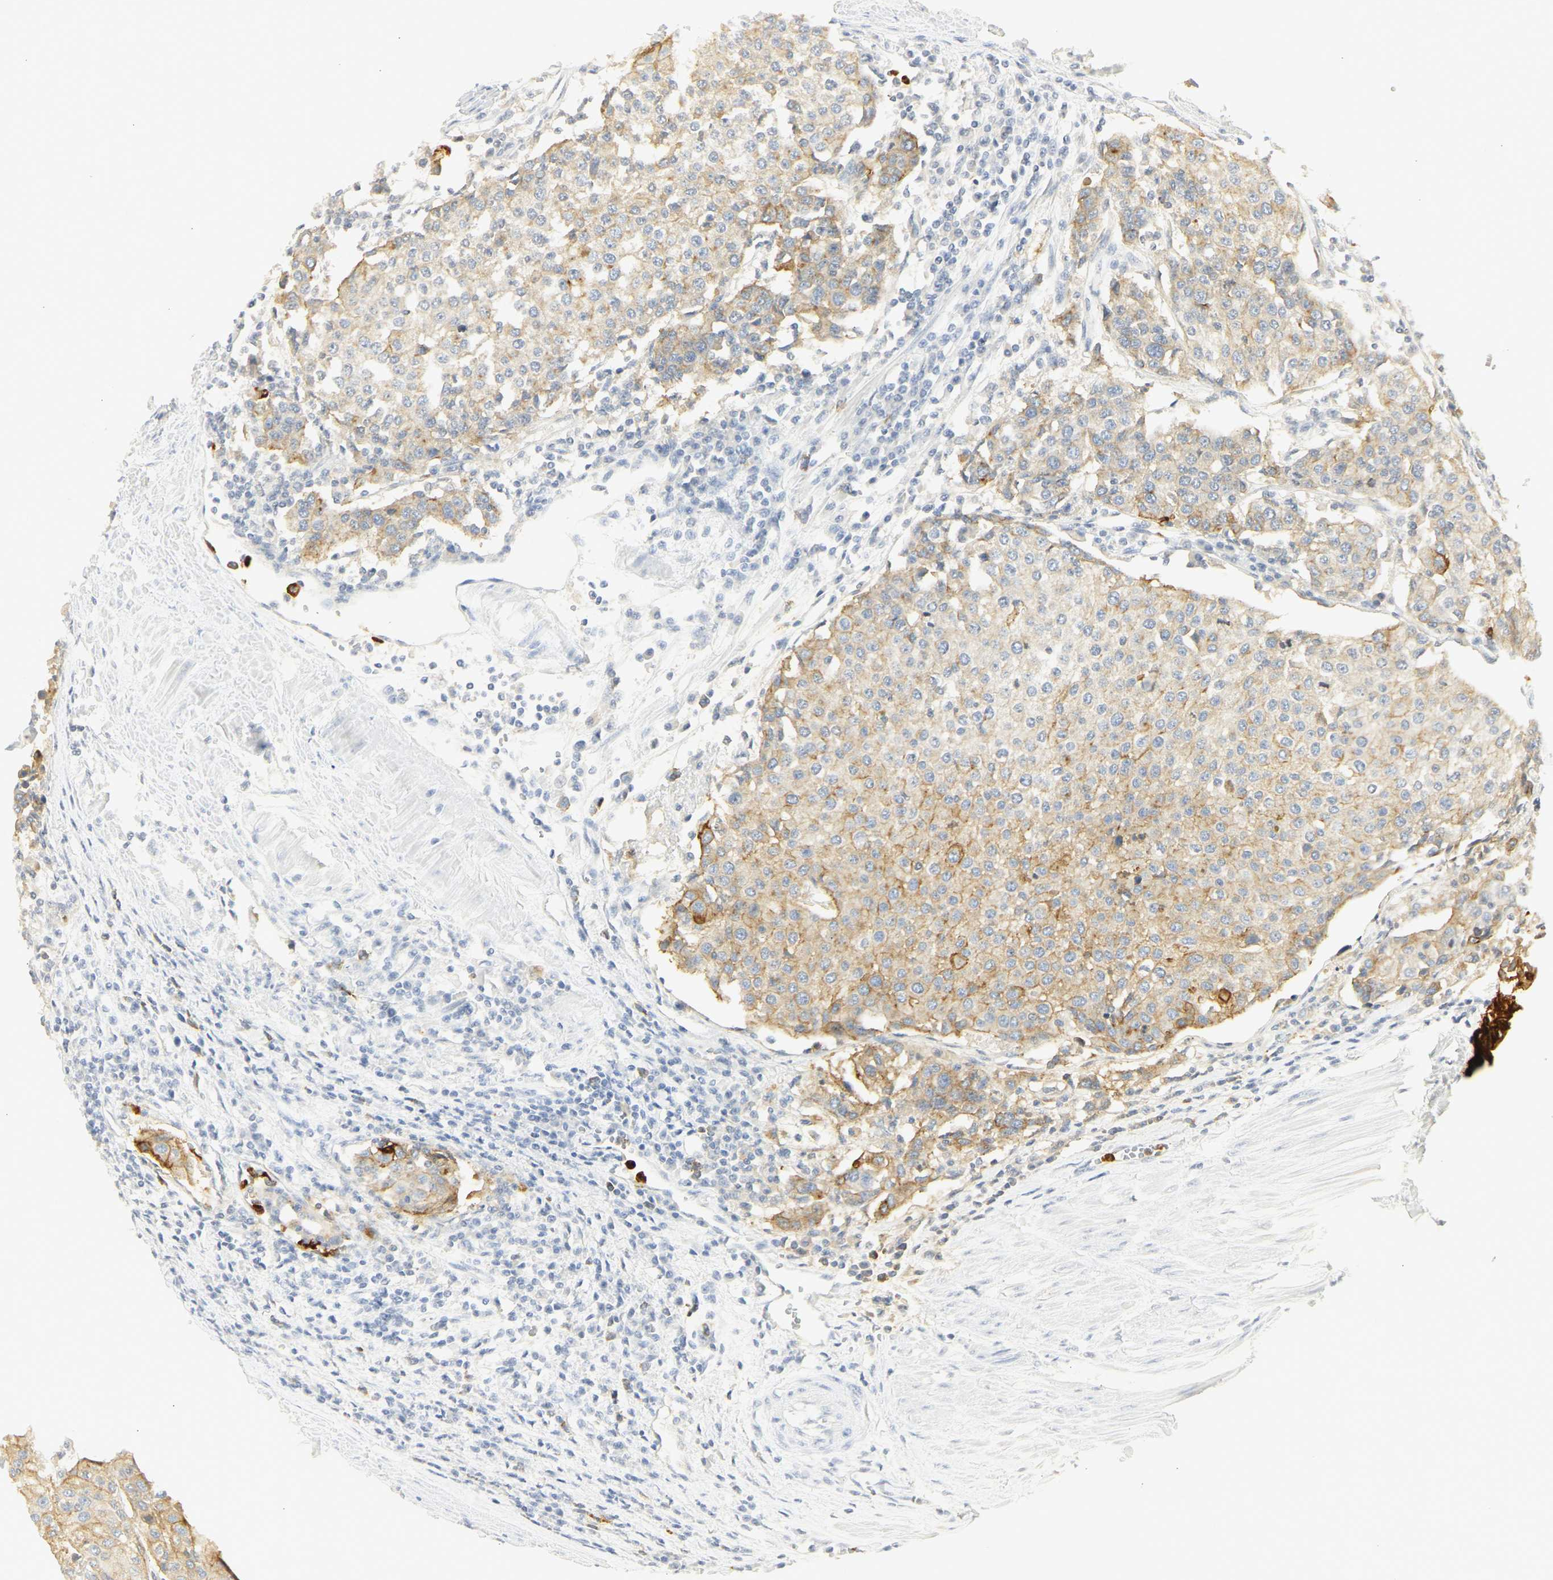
{"staining": {"intensity": "moderate", "quantity": ">75%", "location": "cytoplasmic/membranous"}, "tissue": "urothelial cancer", "cell_type": "Tumor cells", "image_type": "cancer", "snomed": [{"axis": "morphology", "description": "Urothelial carcinoma, High grade"}, {"axis": "topography", "description": "Urinary bladder"}], "caption": "High-grade urothelial carcinoma stained for a protein displays moderate cytoplasmic/membranous positivity in tumor cells.", "gene": "CEACAM5", "patient": {"sex": "female", "age": 85}}